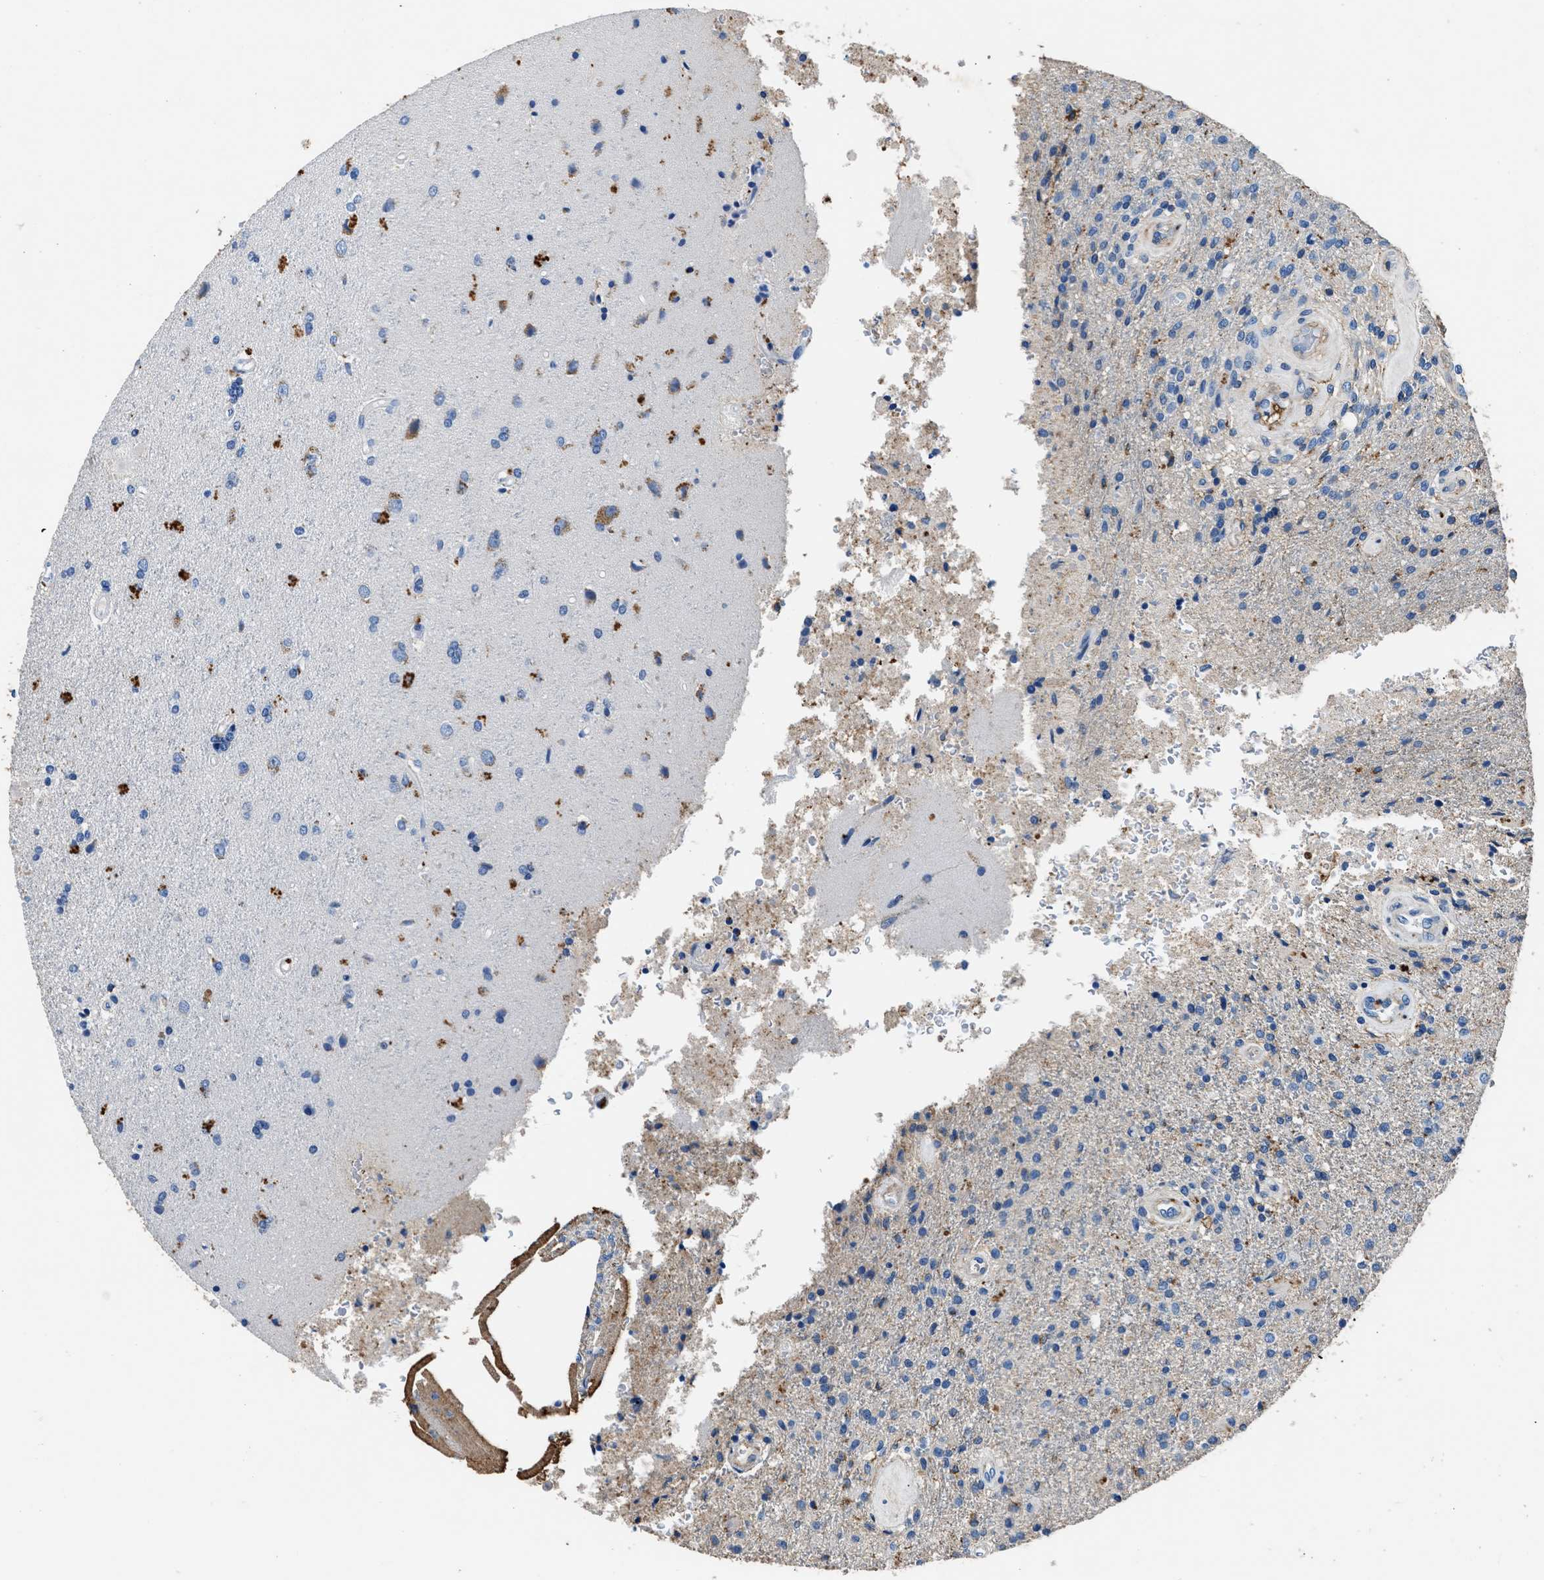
{"staining": {"intensity": "moderate", "quantity": "<25%", "location": "cytoplasmic/membranous"}, "tissue": "glioma", "cell_type": "Tumor cells", "image_type": "cancer", "snomed": [{"axis": "morphology", "description": "Normal tissue, NOS"}, {"axis": "morphology", "description": "Glioma, malignant, High grade"}, {"axis": "topography", "description": "Cerebral cortex"}], "caption": "Immunohistochemical staining of human malignant high-grade glioma shows moderate cytoplasmic/membranous protein staining in about <25% of tumor cells. (DAB = brown stain, brightfield microscopy at high magnification).", "gene": "KCNQ4", "patient": {"sex": "male", "age": 77}}